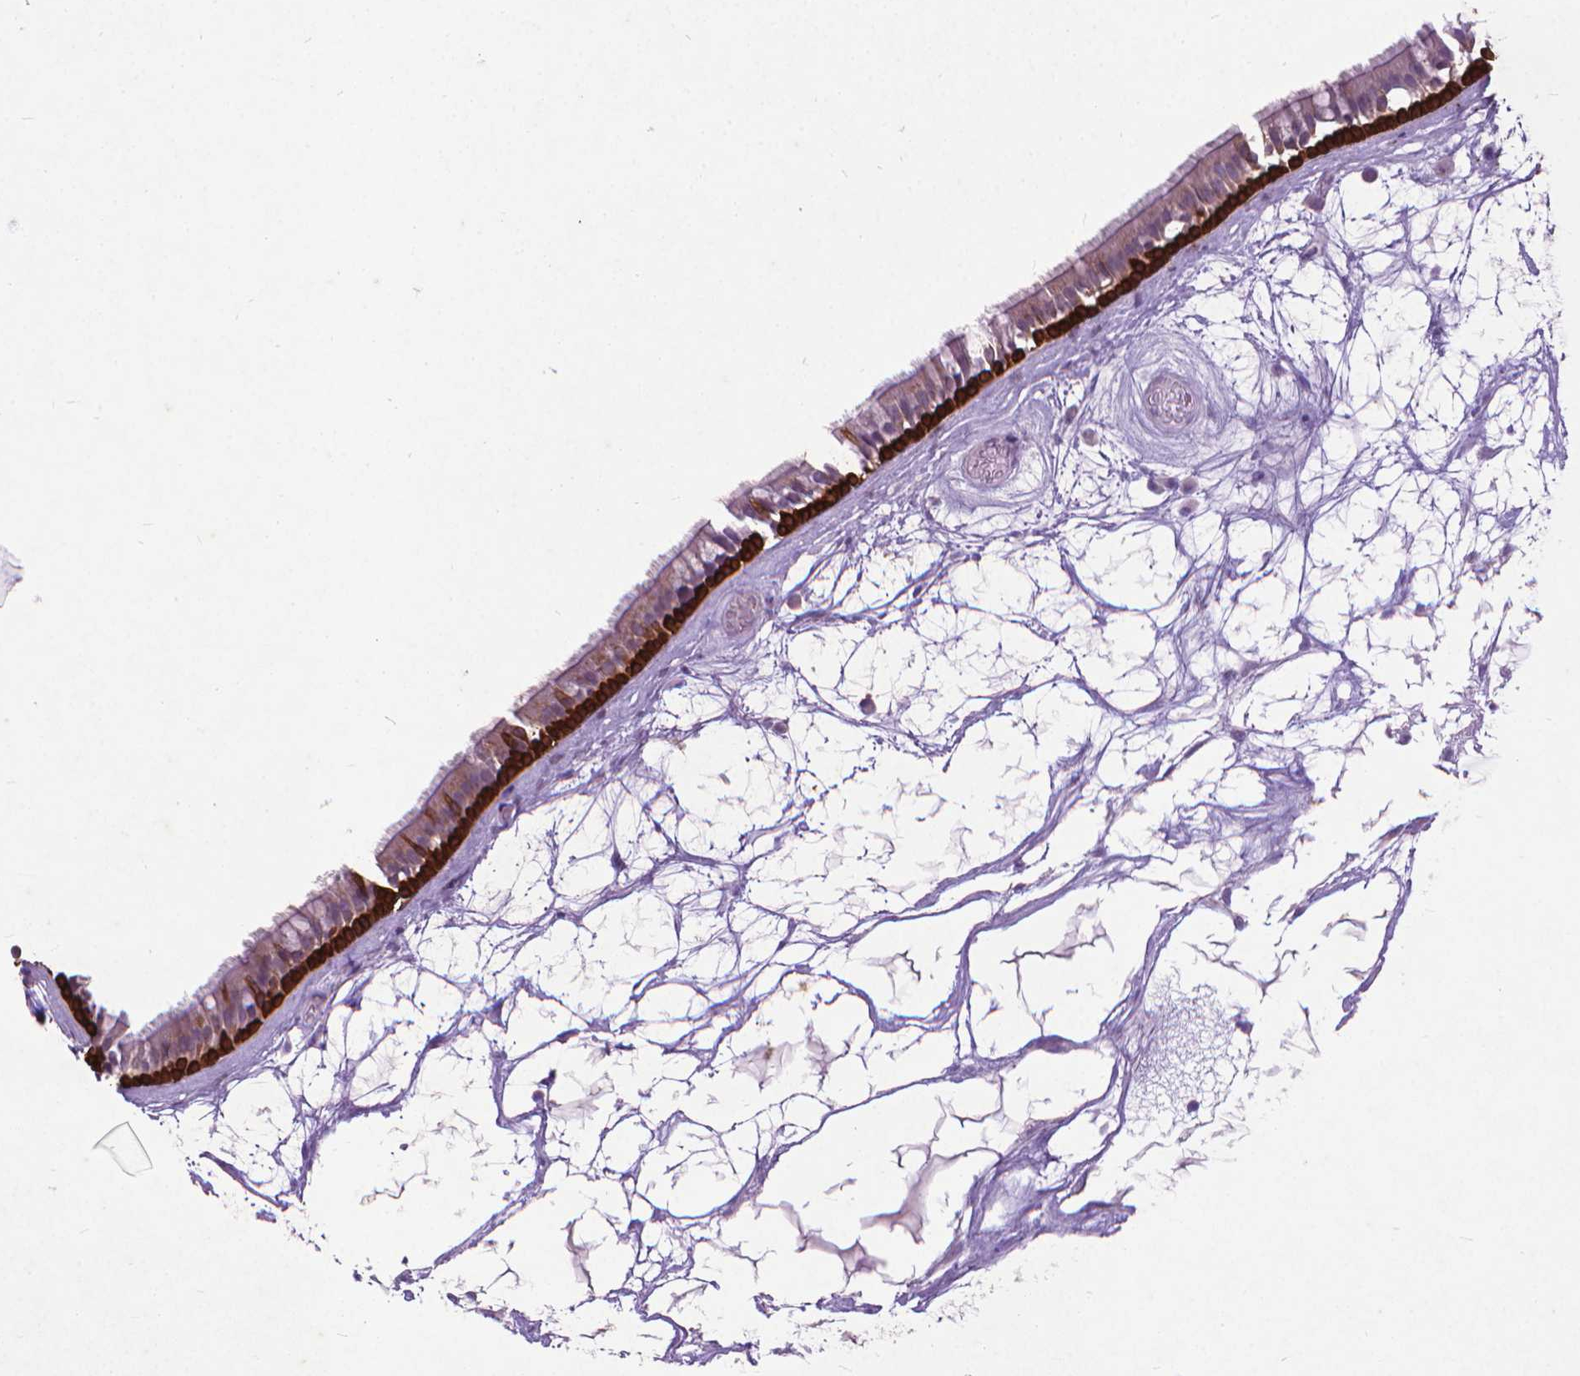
{"staining": {"intensity": "strong", "quantity": "25%-75%", "location": "cytoplasmic/membranous"}, "tissue": "nasopharynx", "cell_type": "Respiratory epithelial cells", "image_type": "normal", "snomed": [{"axis": "morphology", "description": "Normal tissue, NOS"}, {"axis": "topography", "description": "Nasopharynx"}], "caption": "The immunohistochemical stain shows strong cytoplasmic/membranous staining in respiratory epithelial cells of normal nasopharynx. (IHC, brightfield microscopy, high magnification).", "gene": "KRT5", "patient": {"sex": "male", "age": 68}}